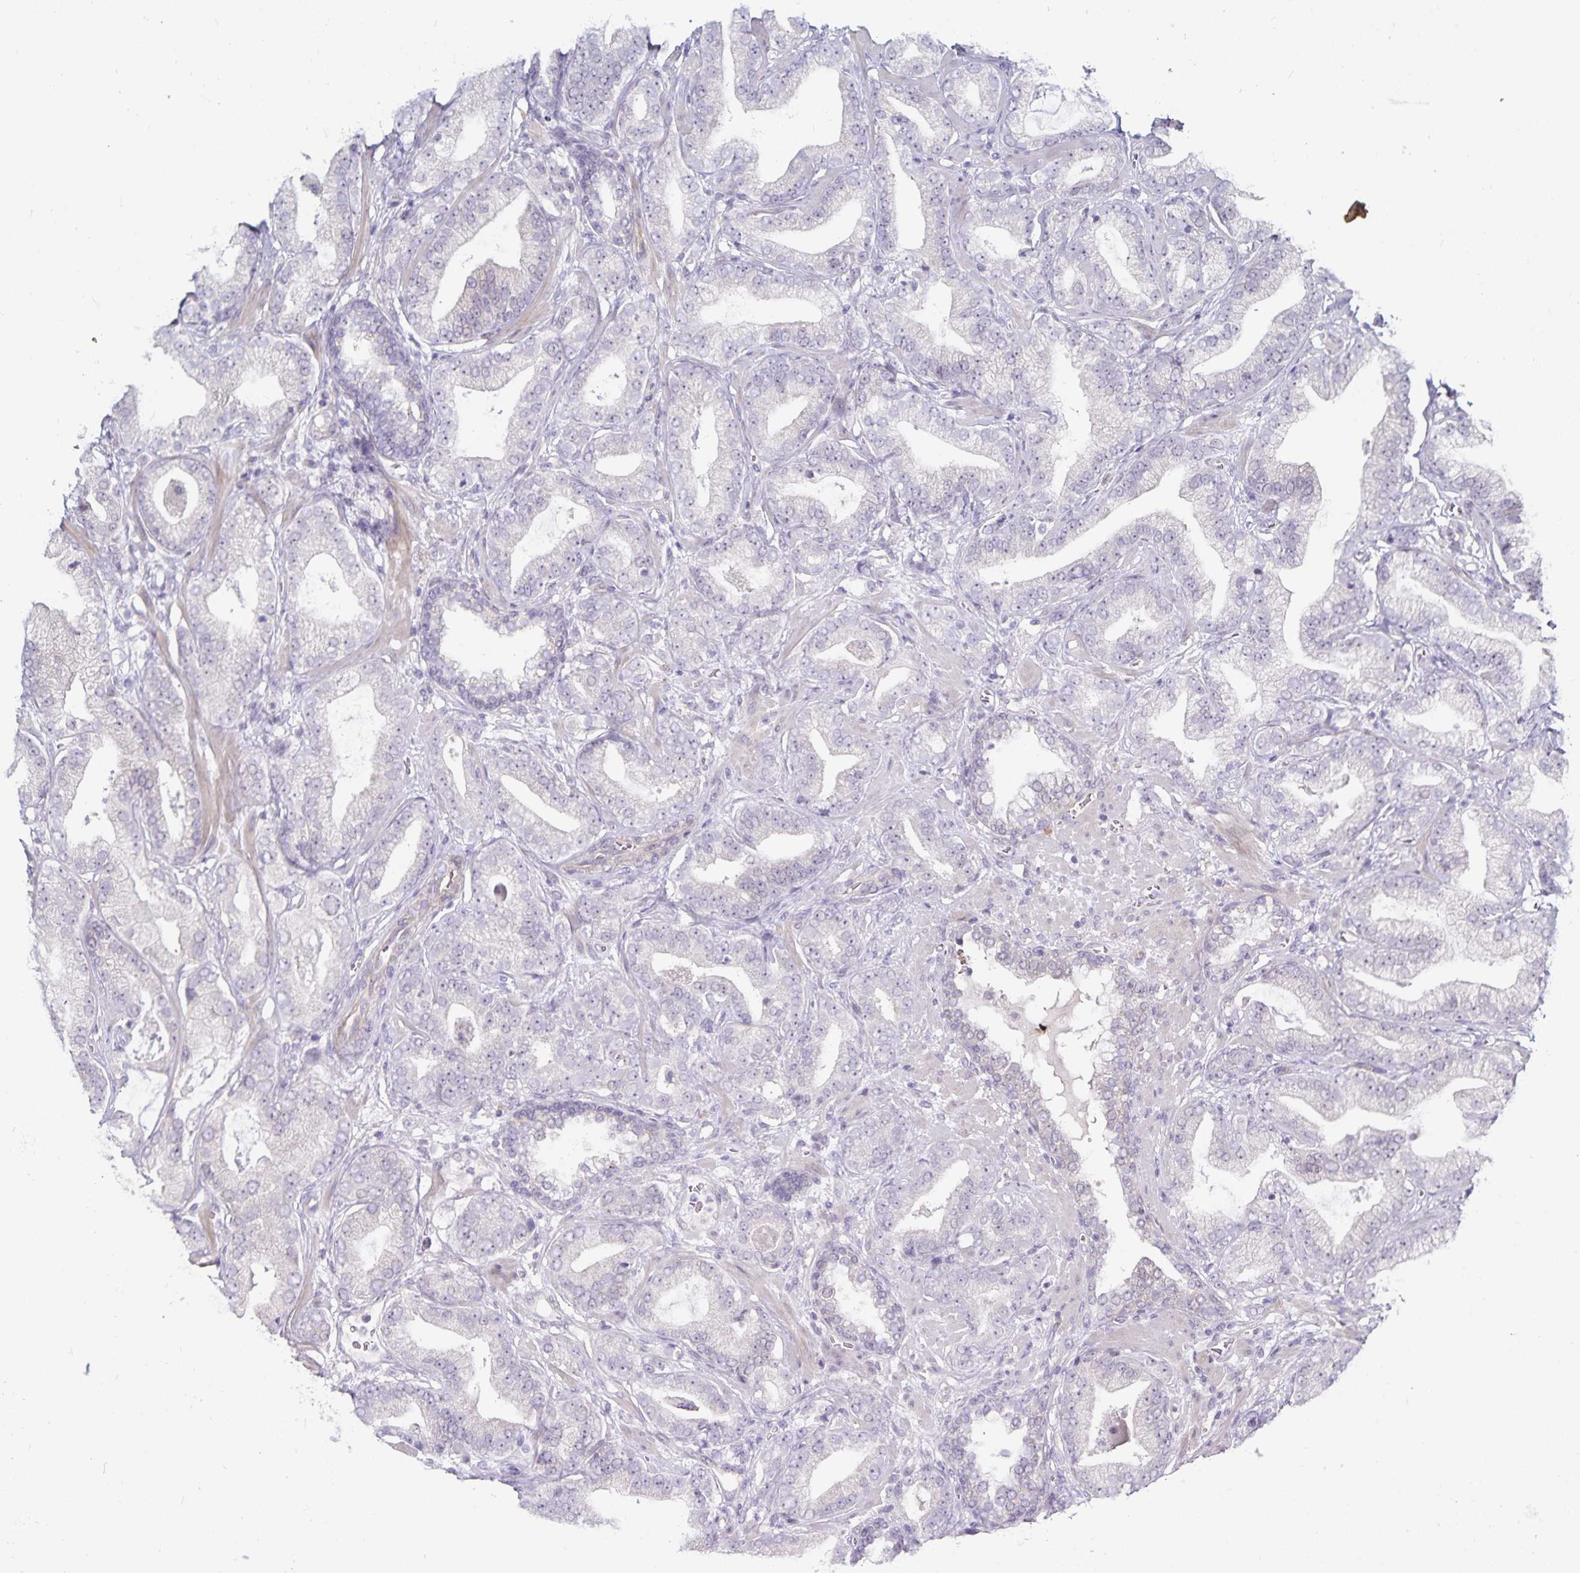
{"staining": {"intensity": "negative", "quantity": "none", "location": "none"}, "tissue": "prostate cancer", "cell_type": "Tumor cells", "image_type": "cancer", "snomed": [{"axis": "morphology", "description": "Adenocarcinoma, Low grade"}, {"axis": "topography", "description": "Prostate"}], "caption": "Immunohistochemistry (IHC) histopathology image of neoplastic tissue: prostate adenocarcinoma (low-grade) stained with DAB (3,3'-diaminobenzidine) reveals no significant protein positivity in tumor cells.", "gene": "CDKN2B", "patient": {"sex": "male", "age": 62}}